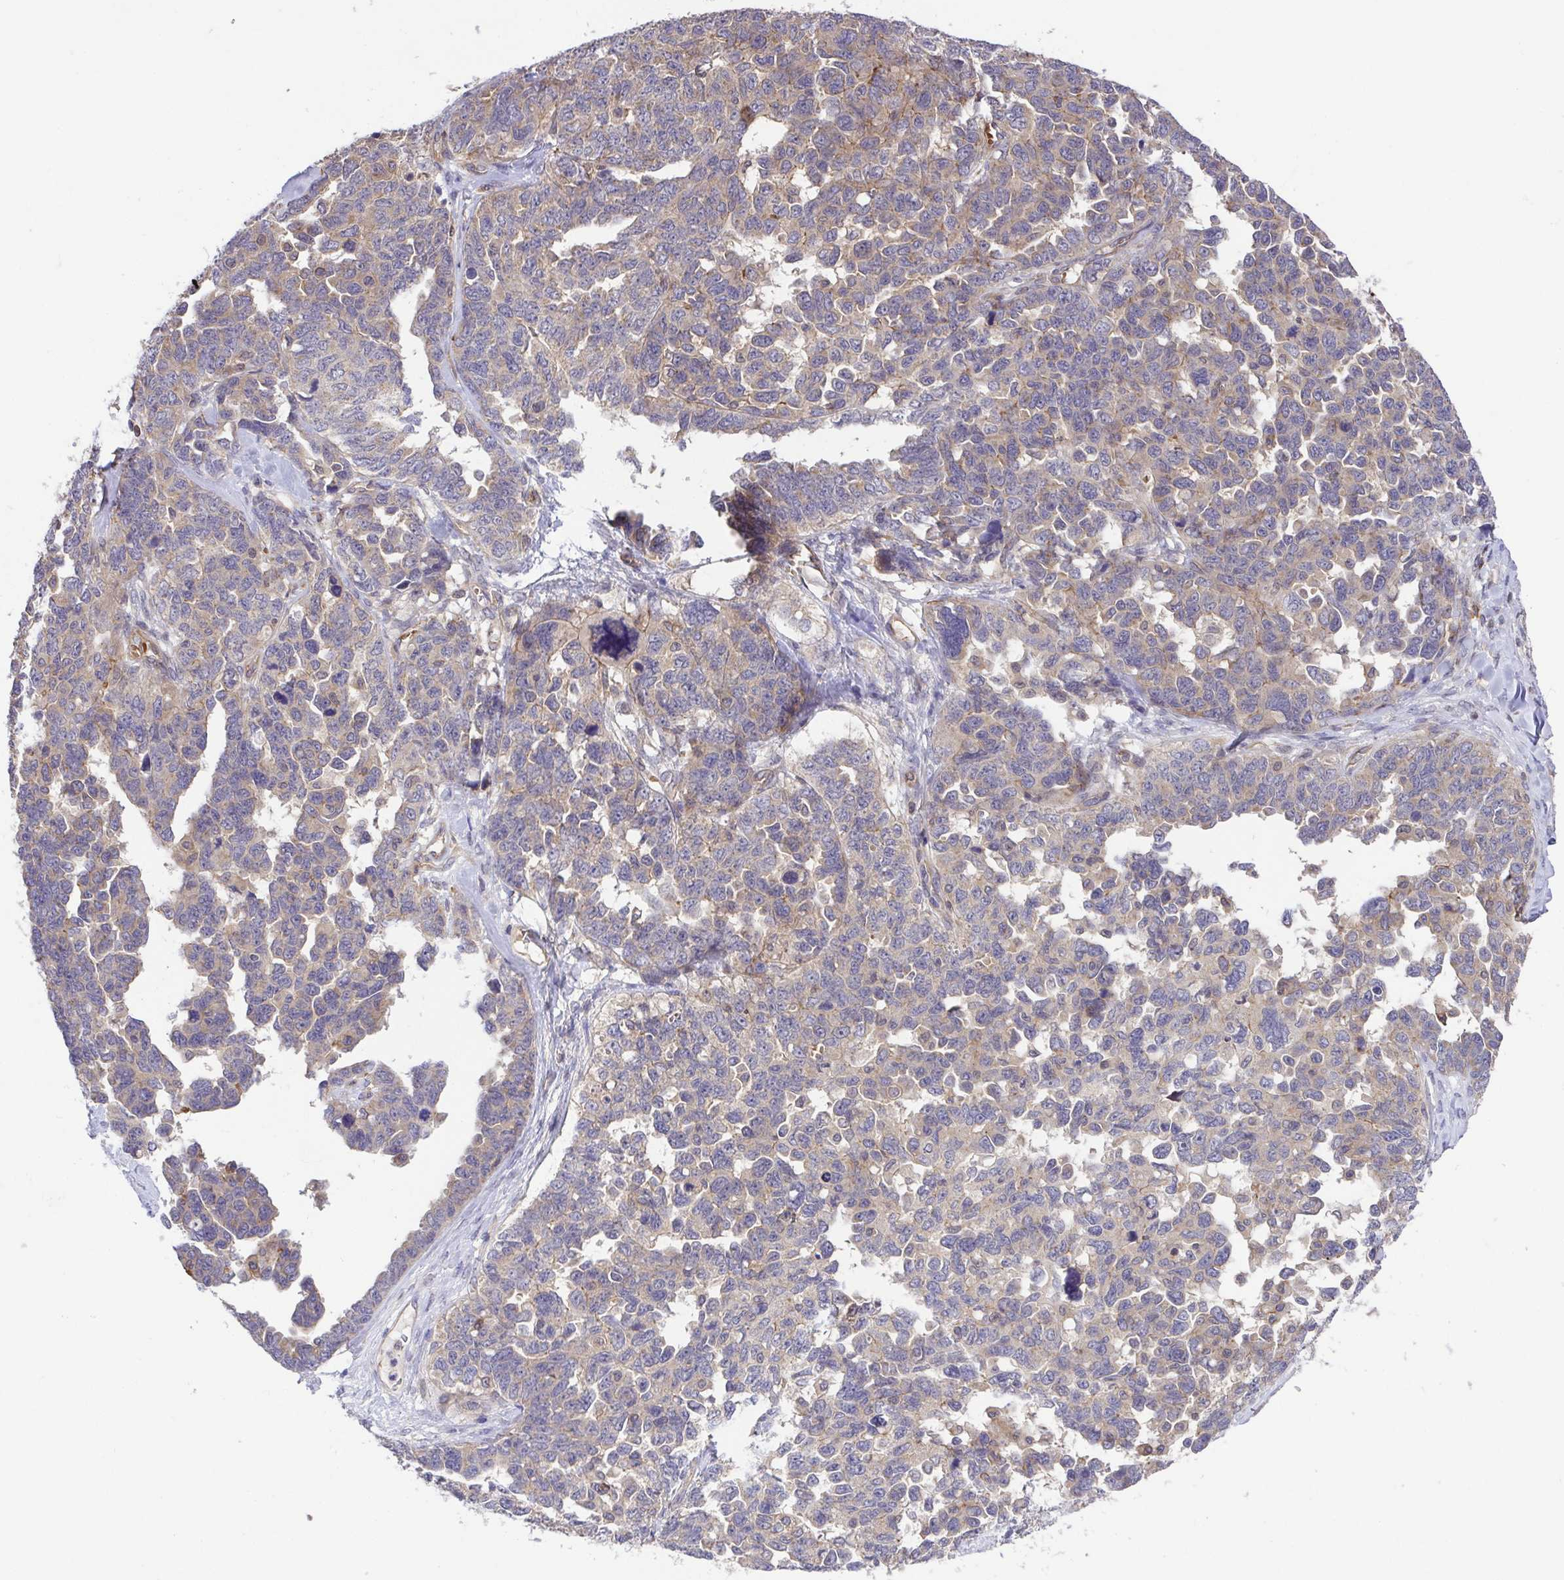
{"staining": {"intensity": "weak", "quantity": "<25%", "location": "cytoplasmic/membranous"}, "tissue": "ovarian cancer", "cell_type": "Tumor cells", "image_type": "cancer", "snomed": [{"axis": "morphology", "description": "Cystadenocarcinoma, serous, NOS"}, {"axis": "topography", "description": "Ovary"}], "caption": "Protein analysis of ovarian cancer (serous cystadenocarcinoma) shows no significant staining in tumor cells.", "gene": "IDE", "patient": {"sex": "female", "age": 69}}